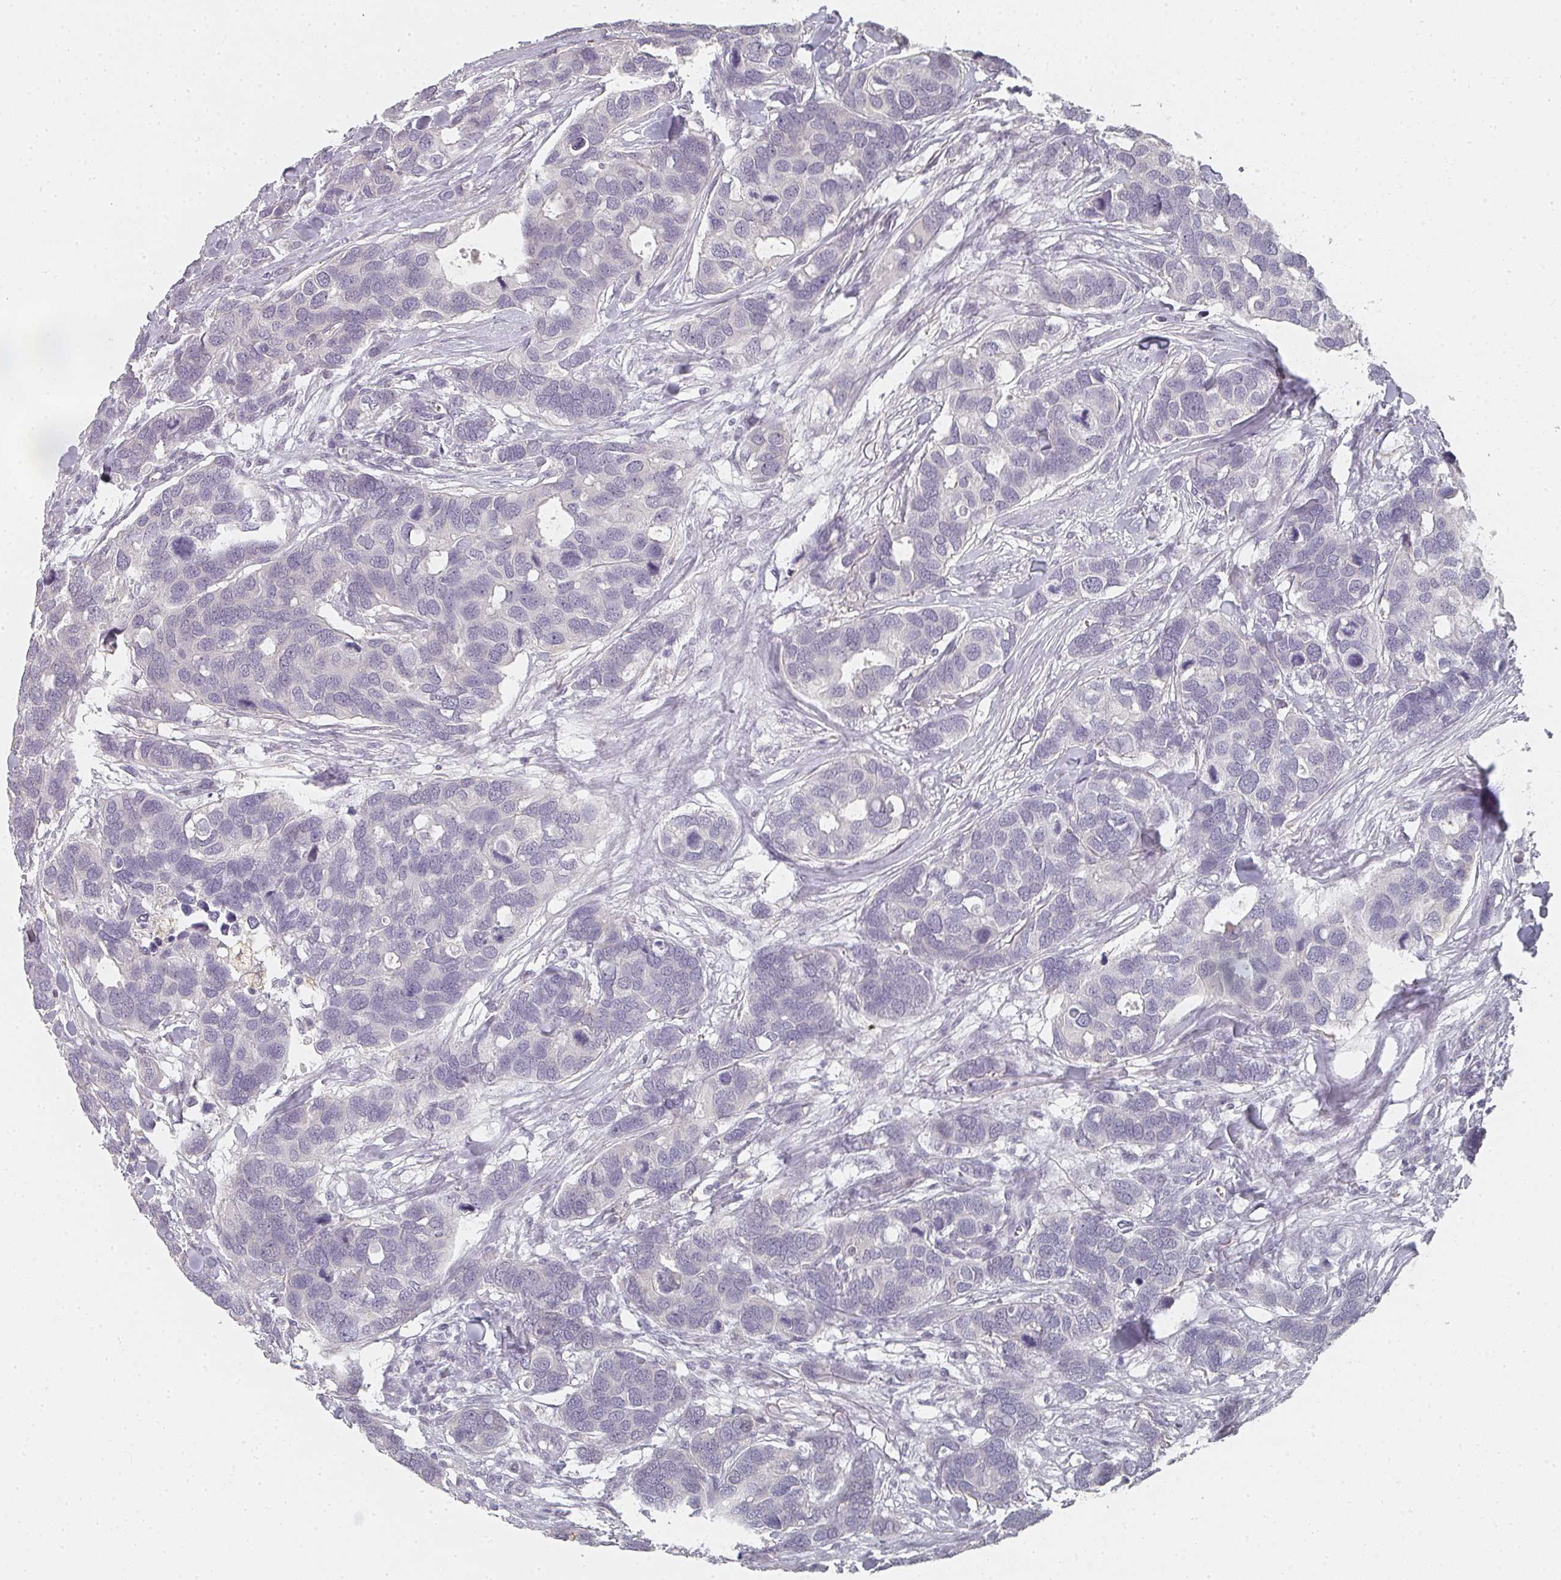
{"staining": {"intensity": "negative", "quantity": "none", "location": "none"}, "tissue": "breast cancer", "cell_type": "Tumor cells", "image_type": "cancer", "snomed": [{"axis": "morphology", "description": "Duct carcinoma"}, {"axis": "topography", "description": "Breast"}], "caption": "Tumor cells show no significant staining in breast cancer.", "gene": "SHISA2", "patient": {"sex": "female", "age": 83}}